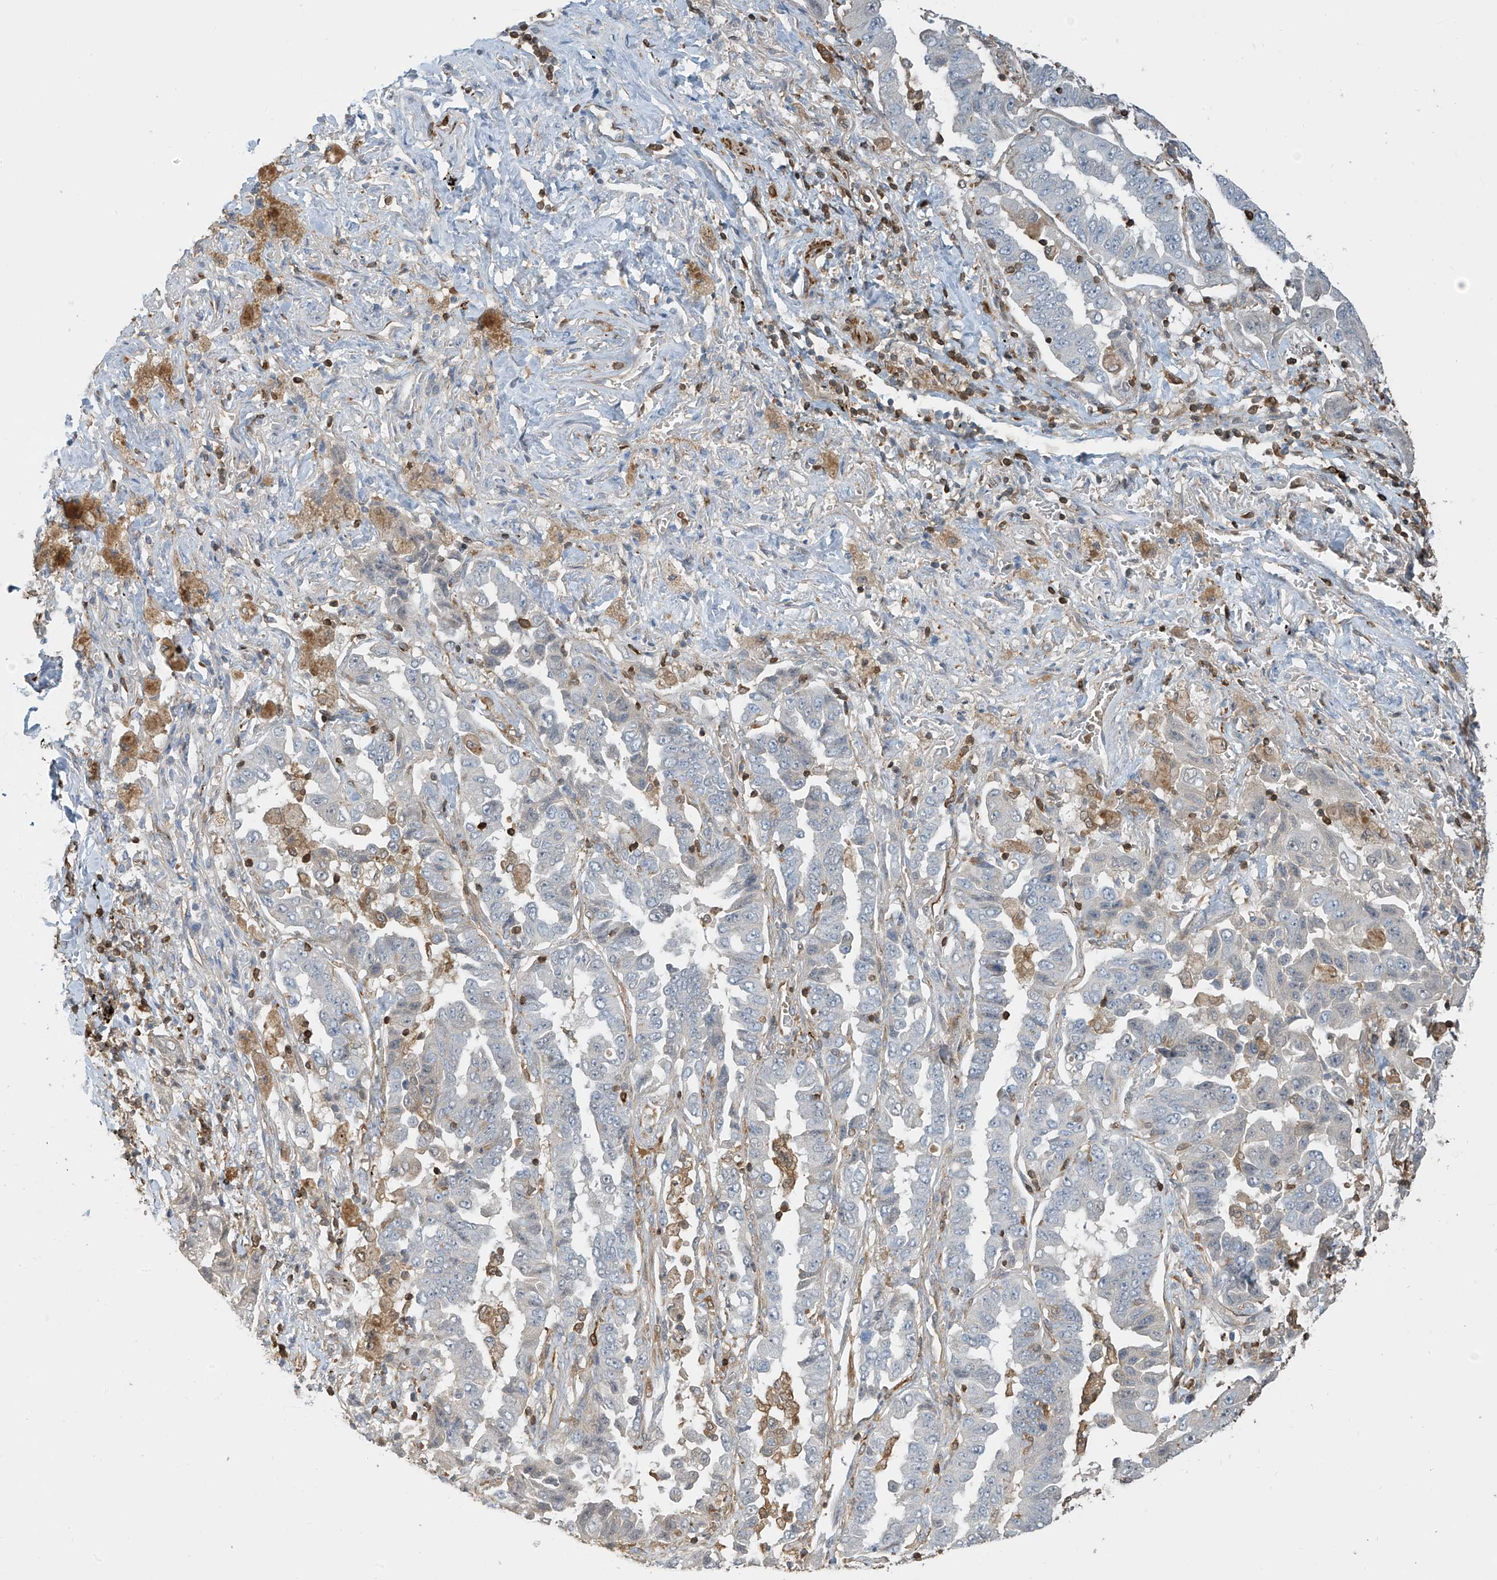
{"staining": {"intensity": "negative", "quantity": "none", "location": "none"}, "tissue": "lung cancer", "cell_type": "Tumor cells", "image_type": "cancer", "snomed": [{"axis": "morphology", "description": "Adenocarcinoma, NOS"}, {"axis": "topography", "description": "Lung"}], "caption": "Tumor cells show no significant staining in lung cancer. (DAB immunohistochemistry (IHC), high magnification).", "gene": "SH3BGRL3", "patient": {"sex": "female", "age": 51}}